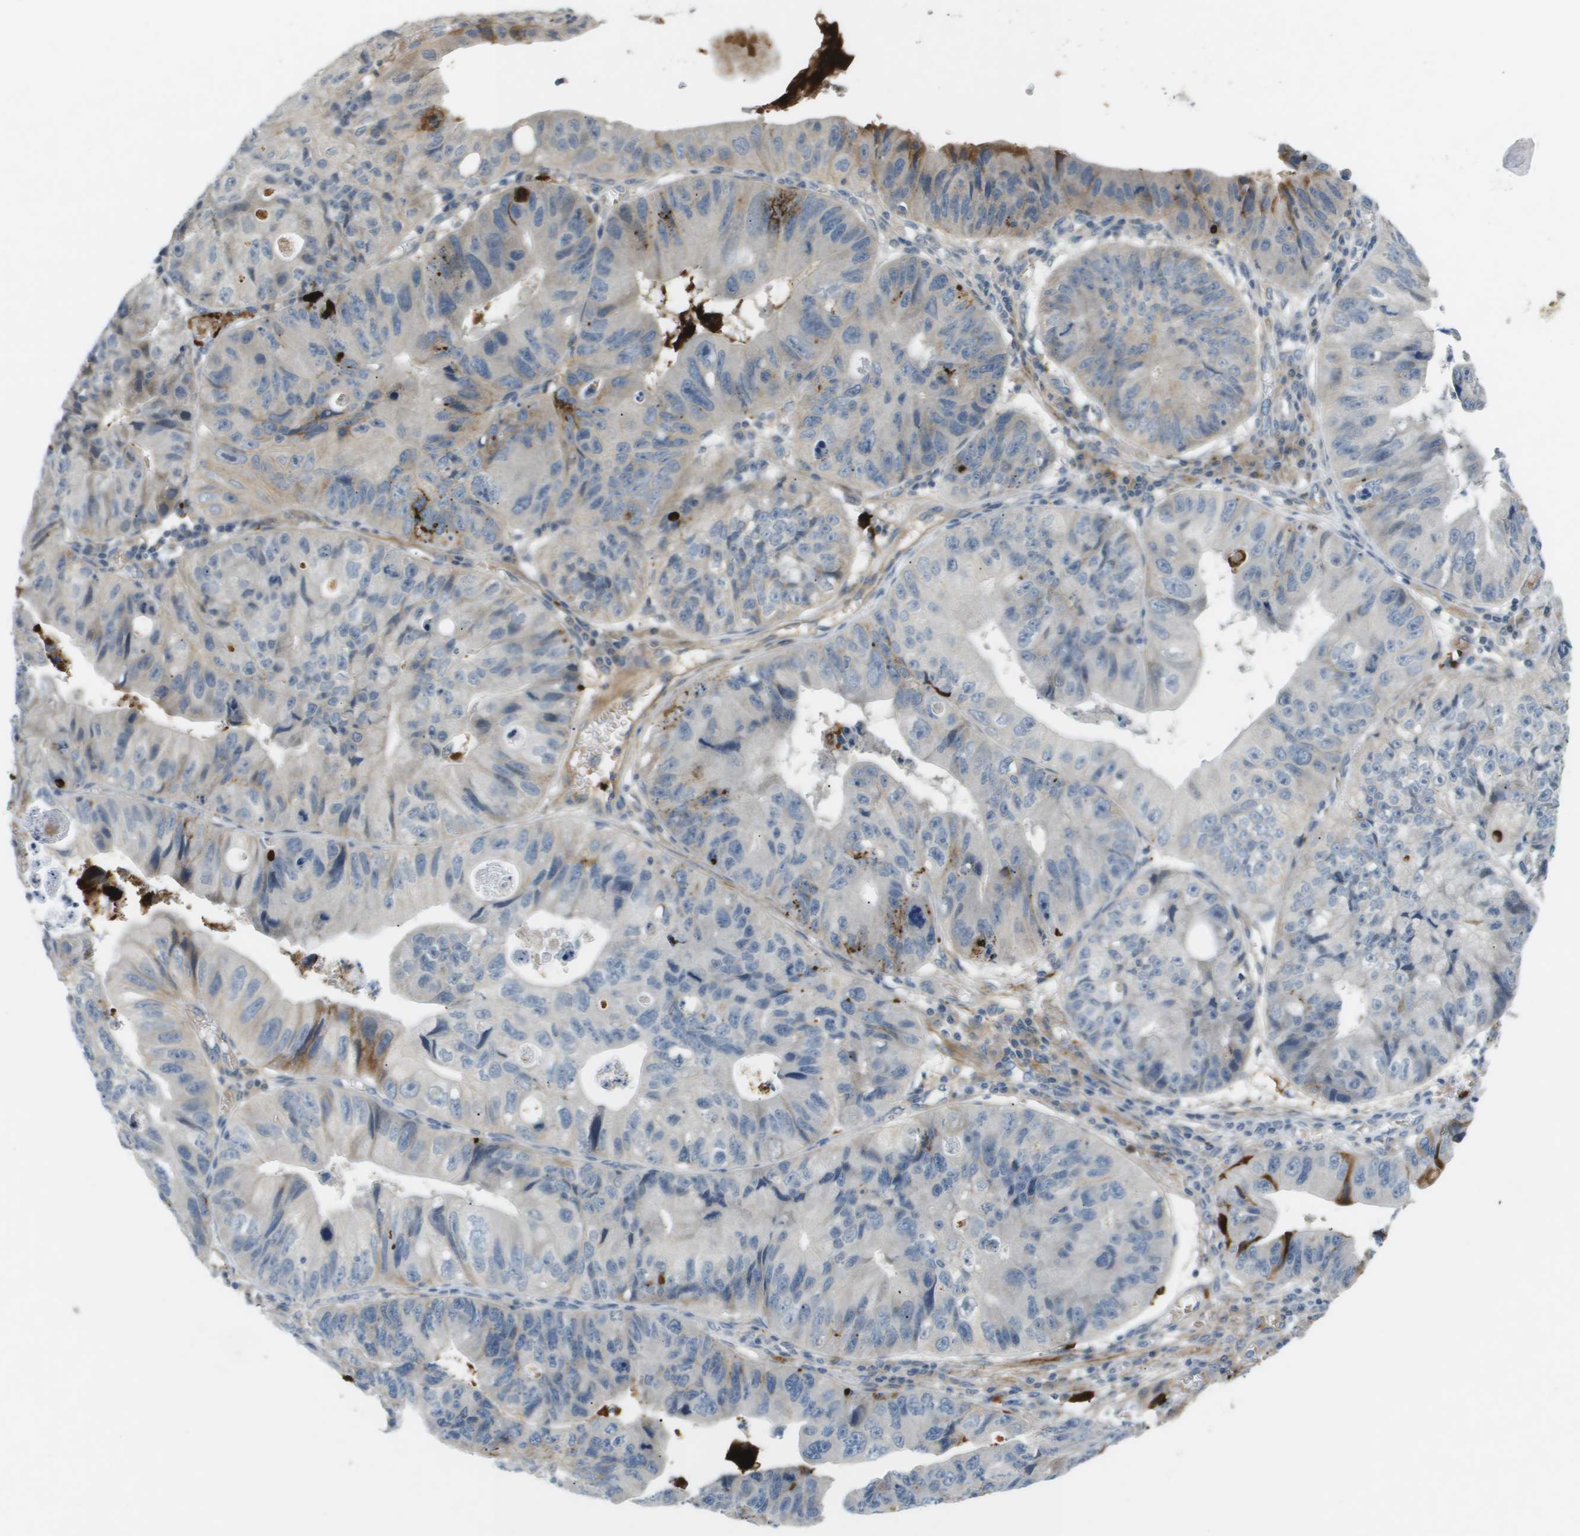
{"staining": {"intensity": "negative", "quantity": "none", "location": "none"}, "tissue": "stomach cancer", "cell_type": "Tumor cells", "image_type": "cancer", "snomed": [{"axis": "morphology", "description": "Adenocarcinoma, NOS"}, {"axis": "topography", "description": "Stomach"}], "caption": "This is an IHC histopathology image of adenocarcinoma (stomach). There is no staining in tumor cells.", "gene": "VTN", "patient": {"sex": "male", "age": 59}}